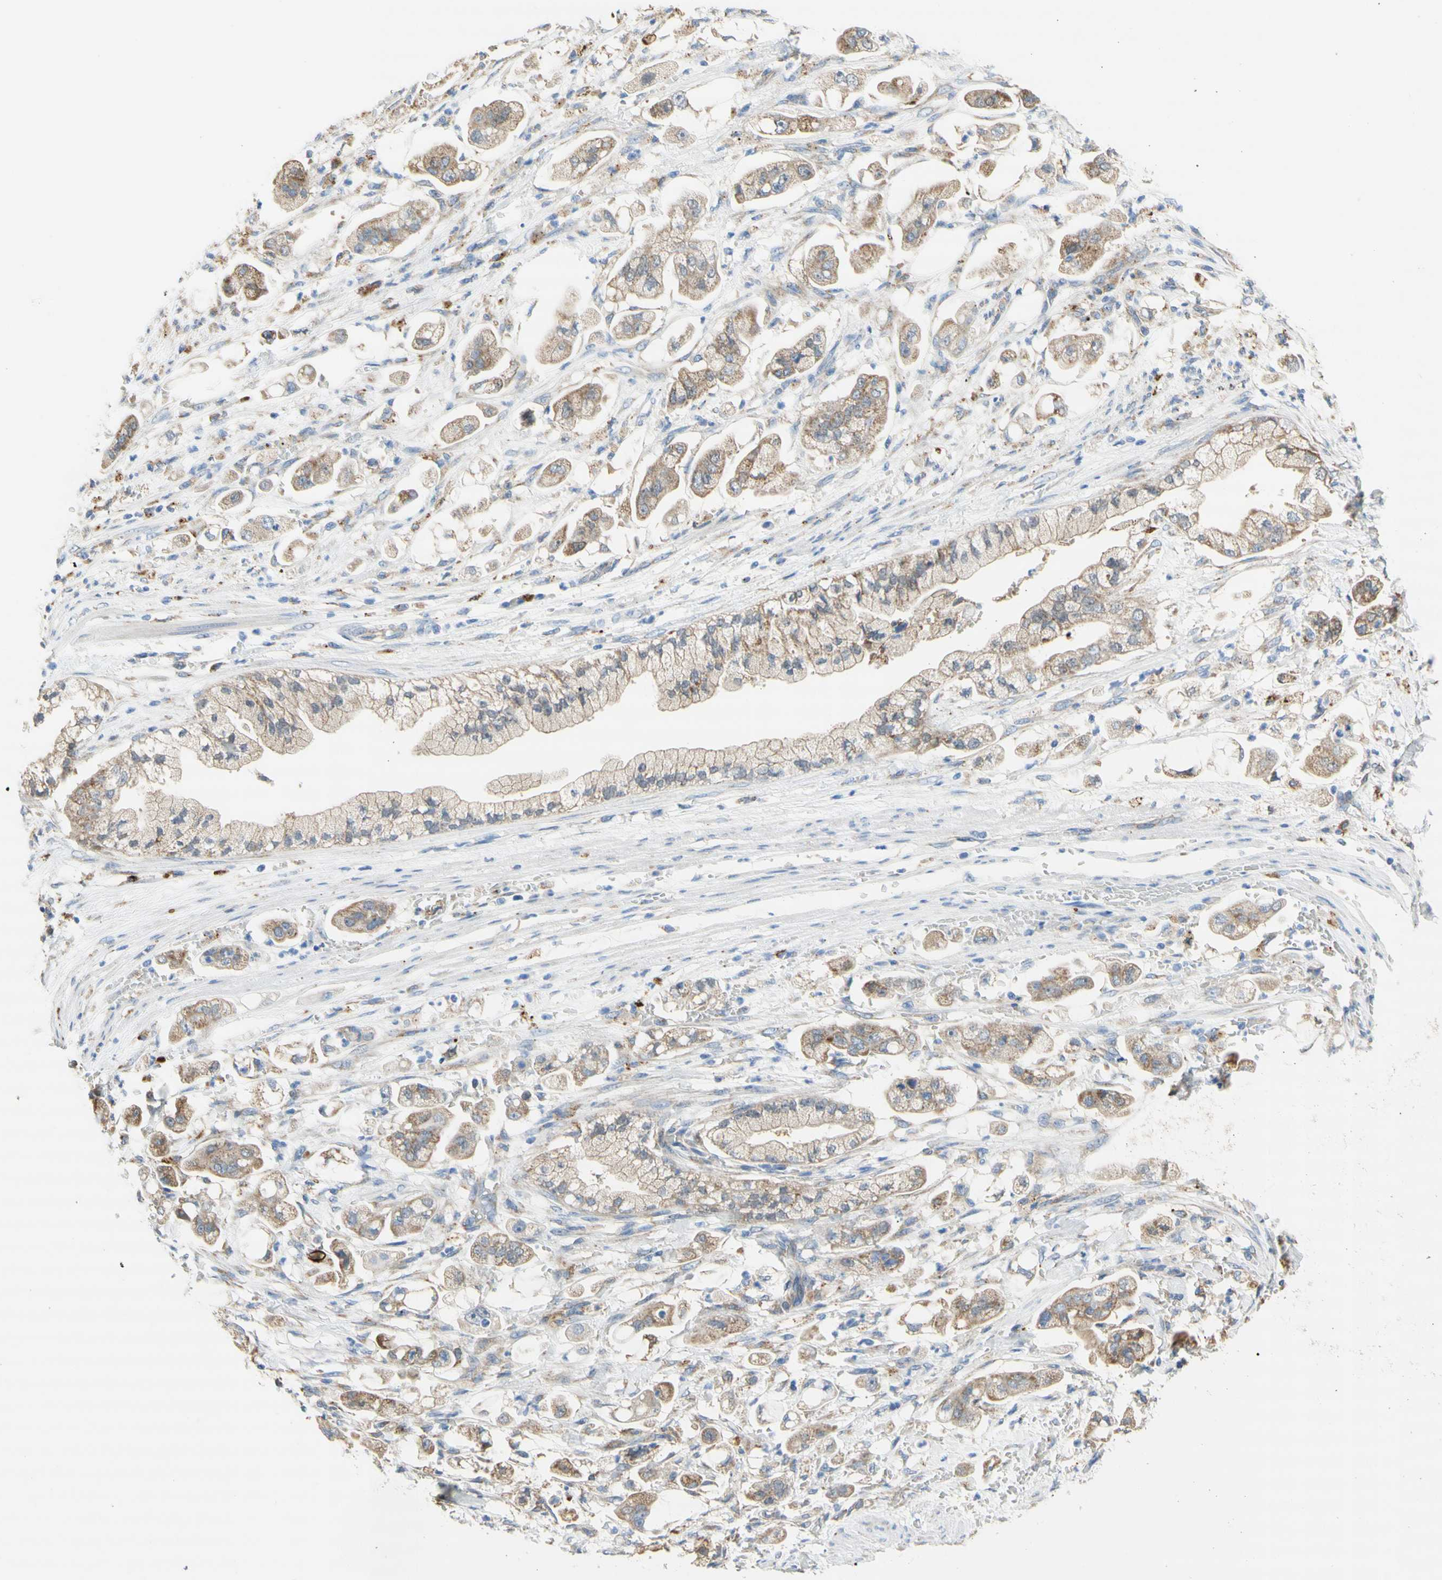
{"staining": {"intensity": "moderate", "quantity": "25%-75%", "location": "cytoplasmic/membranous"}, "tissue": "stomach cancer", "cell_type": "Tumor cells", "image_type": "cancer", "snomed": [{"axis": "morphology", "description": "Adenocarcinoma, NOS"}, {"axis": "topography", "description": "Stomach"}], "caption": "A brown stain highlights moderate cytoplasmic/membranous expression of a protein in human stomach cancer (adenocarcinoma) tumor cells.", "gene": "URB2", "patient": {"sex": "male", "age": 62}}